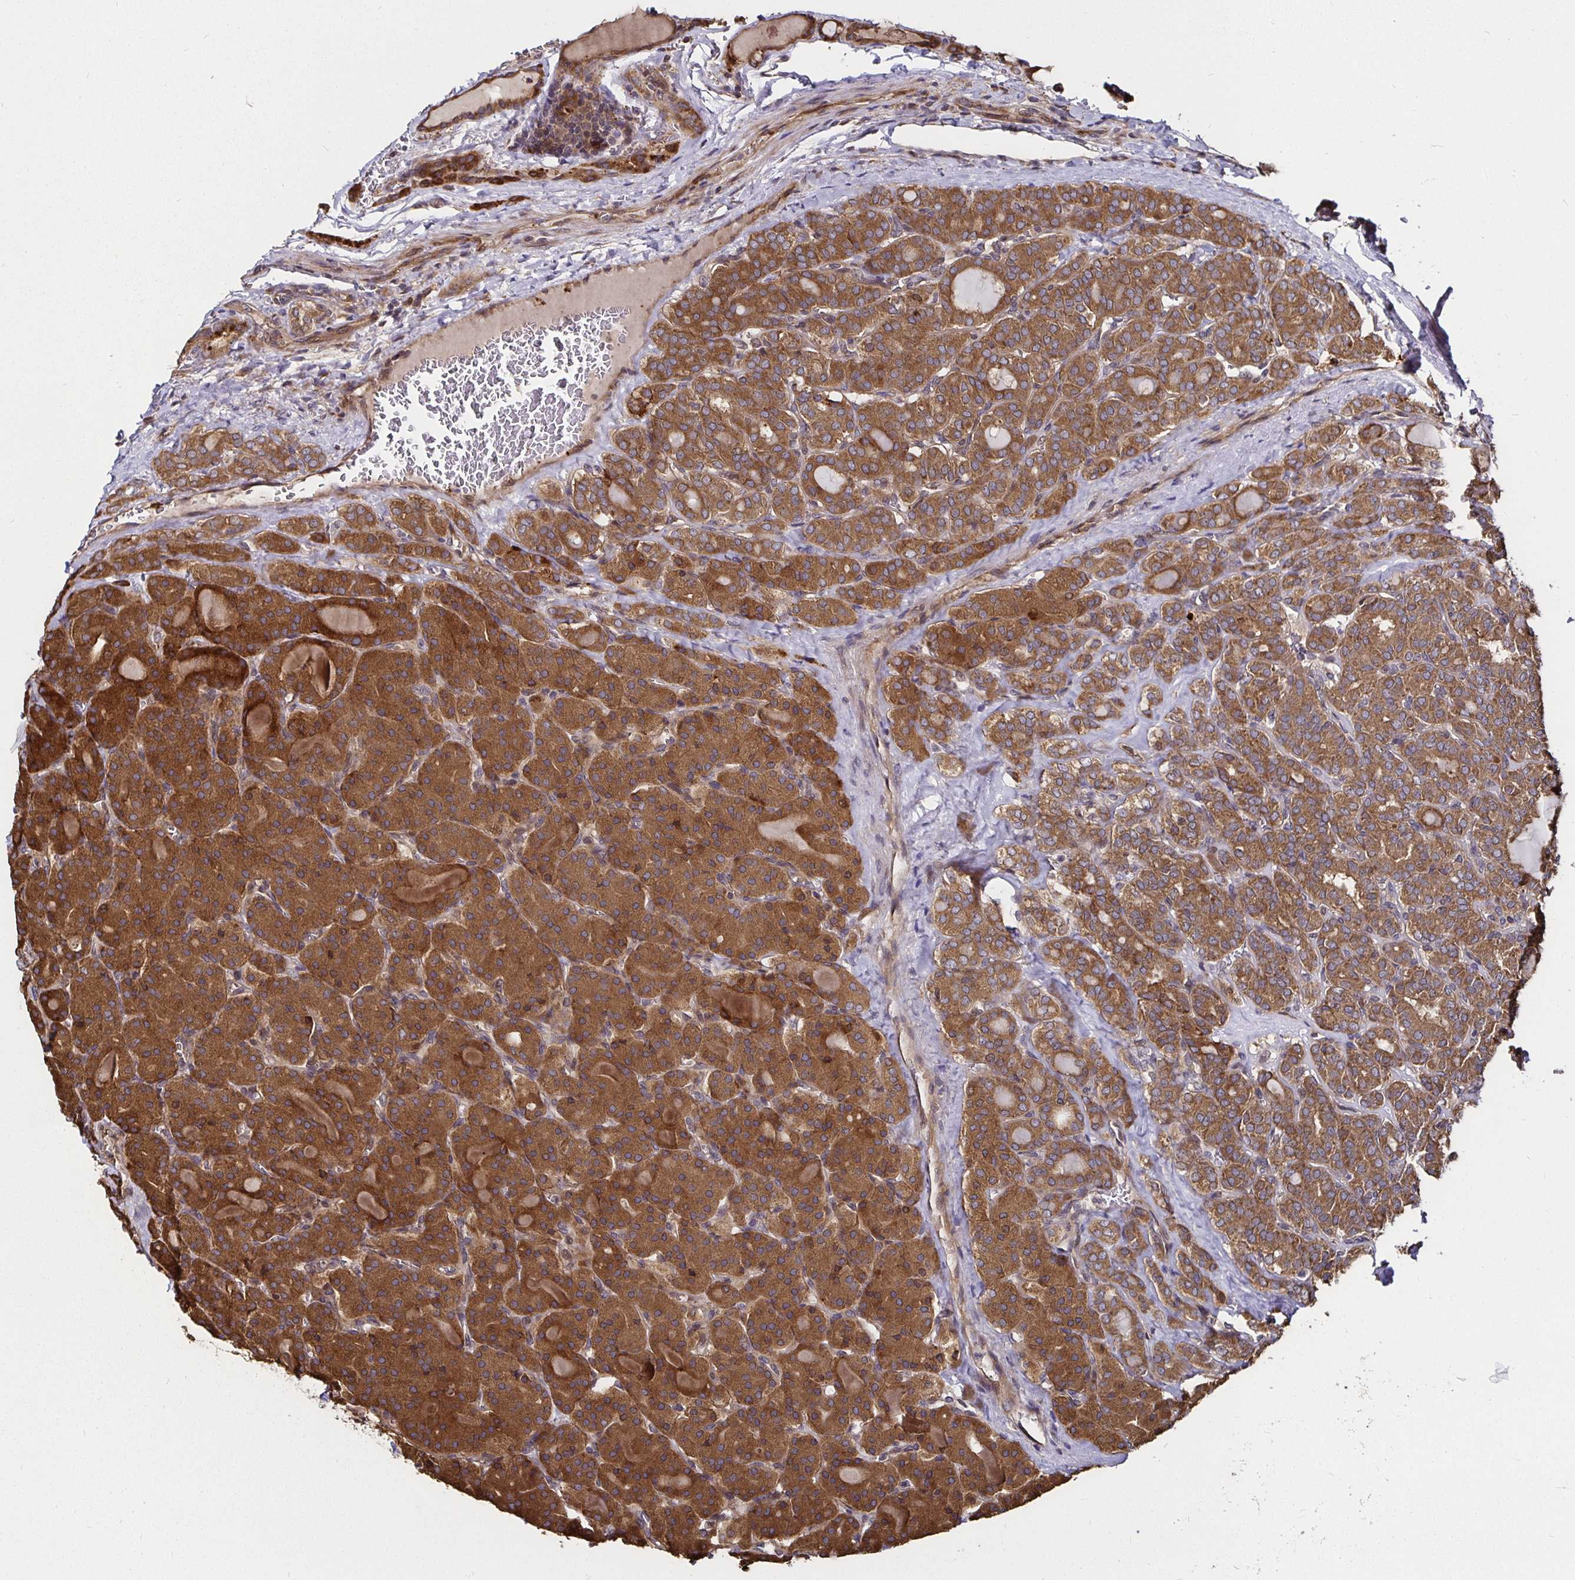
{"staining": {"intensity": "strong", "quantity": ">75%", "location": "cytoplasmic/membranous"}, "tissue": "thyroid cancer", "cell_type": "Tumor cells", "image_type": "cancer", "snomed": [{"axis": "morphology", "description": "Normal tissue, NOS"}, {"axis": "morphology", "description": "Follicular adenoma carcinoma, NOS"}, {"axis": "topography", "description": "Thyroid gland"}], "caption": "Protein expression analysis of thyroid cancer reveals strong cytoplasmic/membranous staining in approximately >75% of tumor cells.", "gene": "MLST8", "patient": {"sex": "female", "age": 31}}